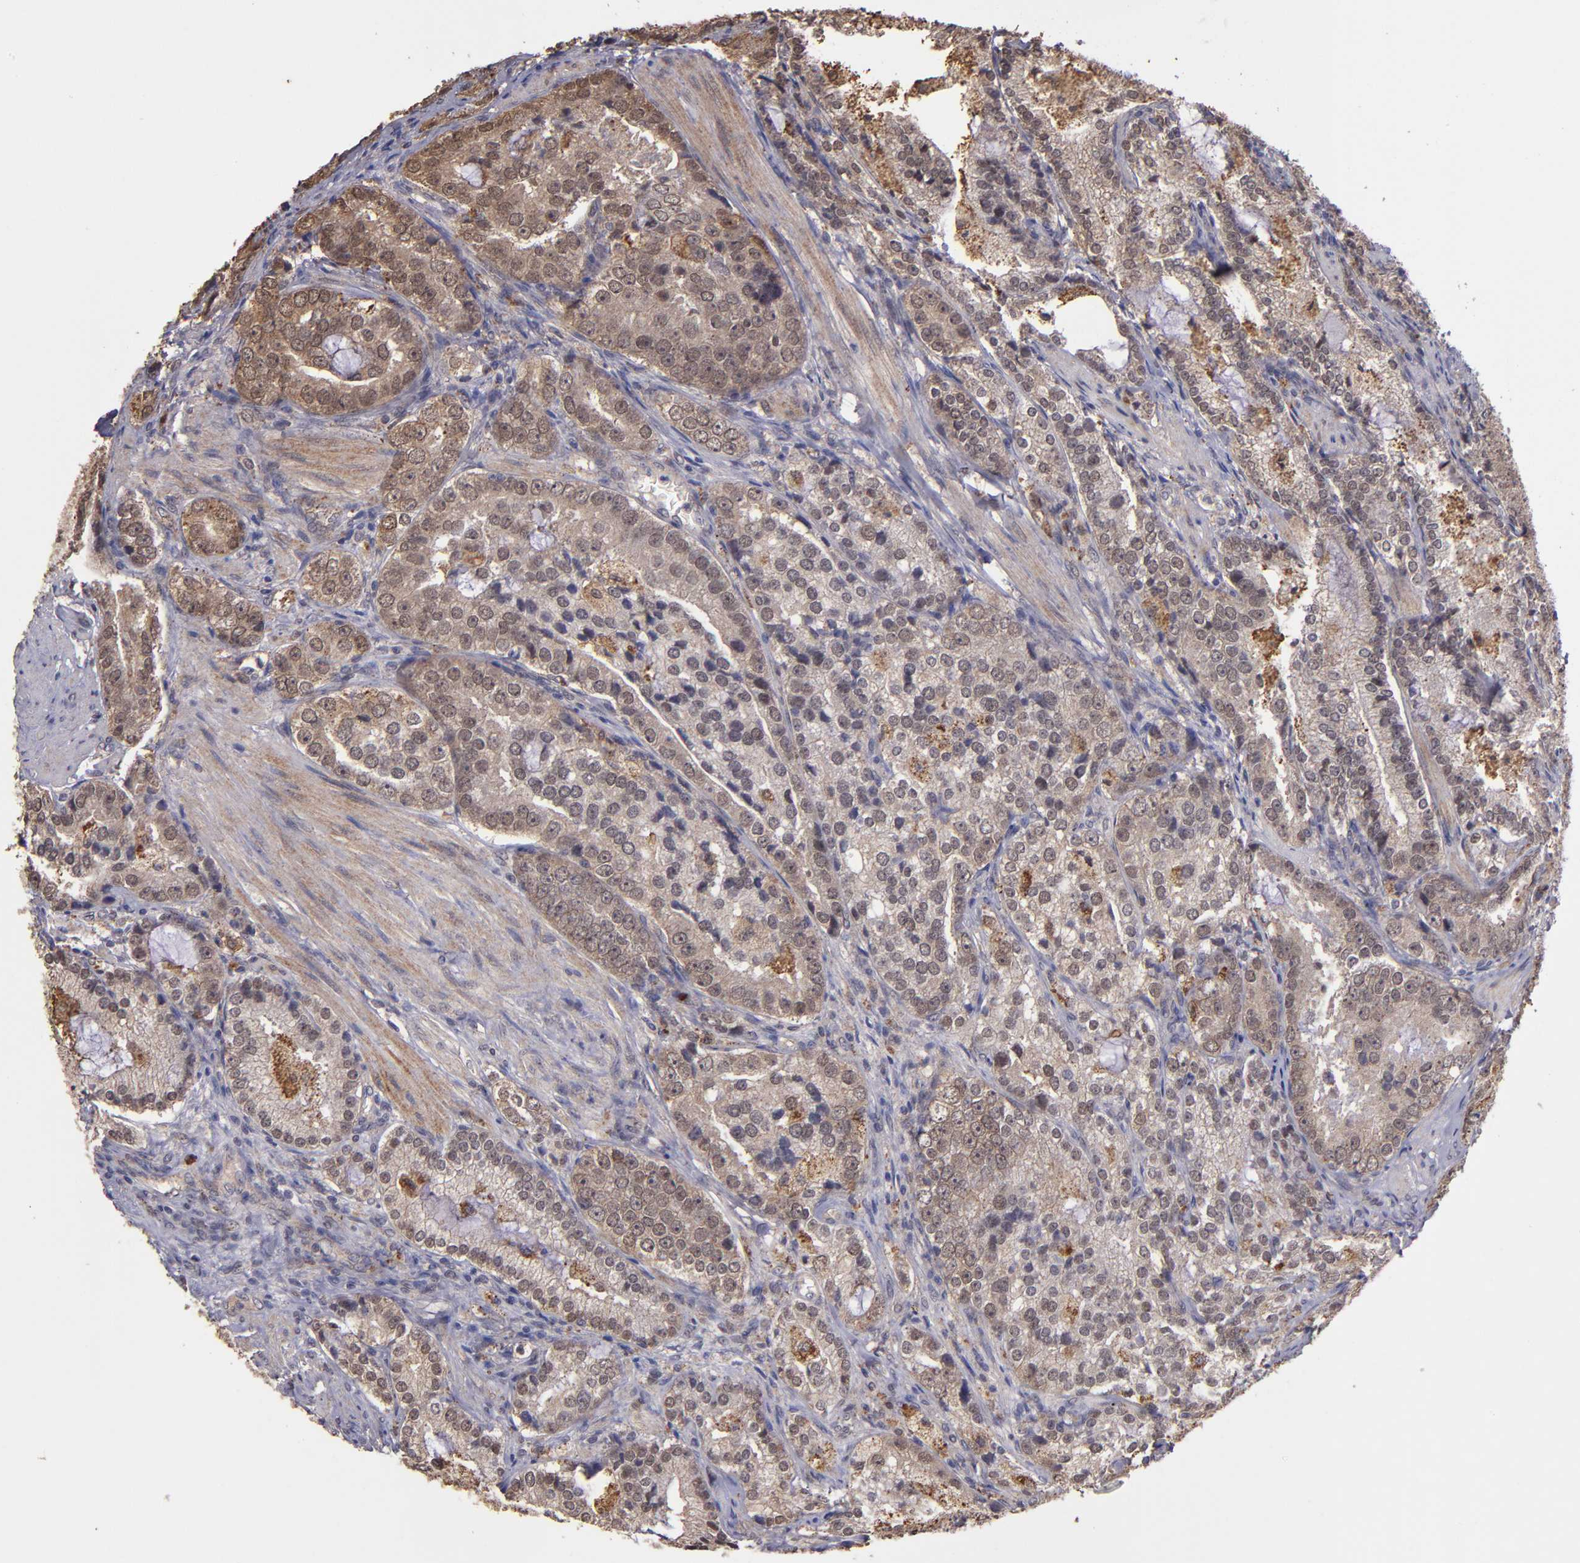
{"staining": {"intensity": "moderate", "quantity": ">75%", "location": "cytoplasmic/membranous,nuclear"}, "tissue": "prostate cancer", "cell_type": "Tumor cells", "image_type": "cancer", "snomed": [{"axis": "morphology", "description": "Adenocarcinoma, High grade"}, {"axis": "topography", "description": "Prostate"}], "caption": "Prostate cancer tissue reveals moderate cytoplasmic/membranous and nuclear positivity in approximately >75% of tumor cells, visualized by immunohistochemistry.", "gene": "SIPA1L1", "patient": {"sex": "male", "age": 63}}